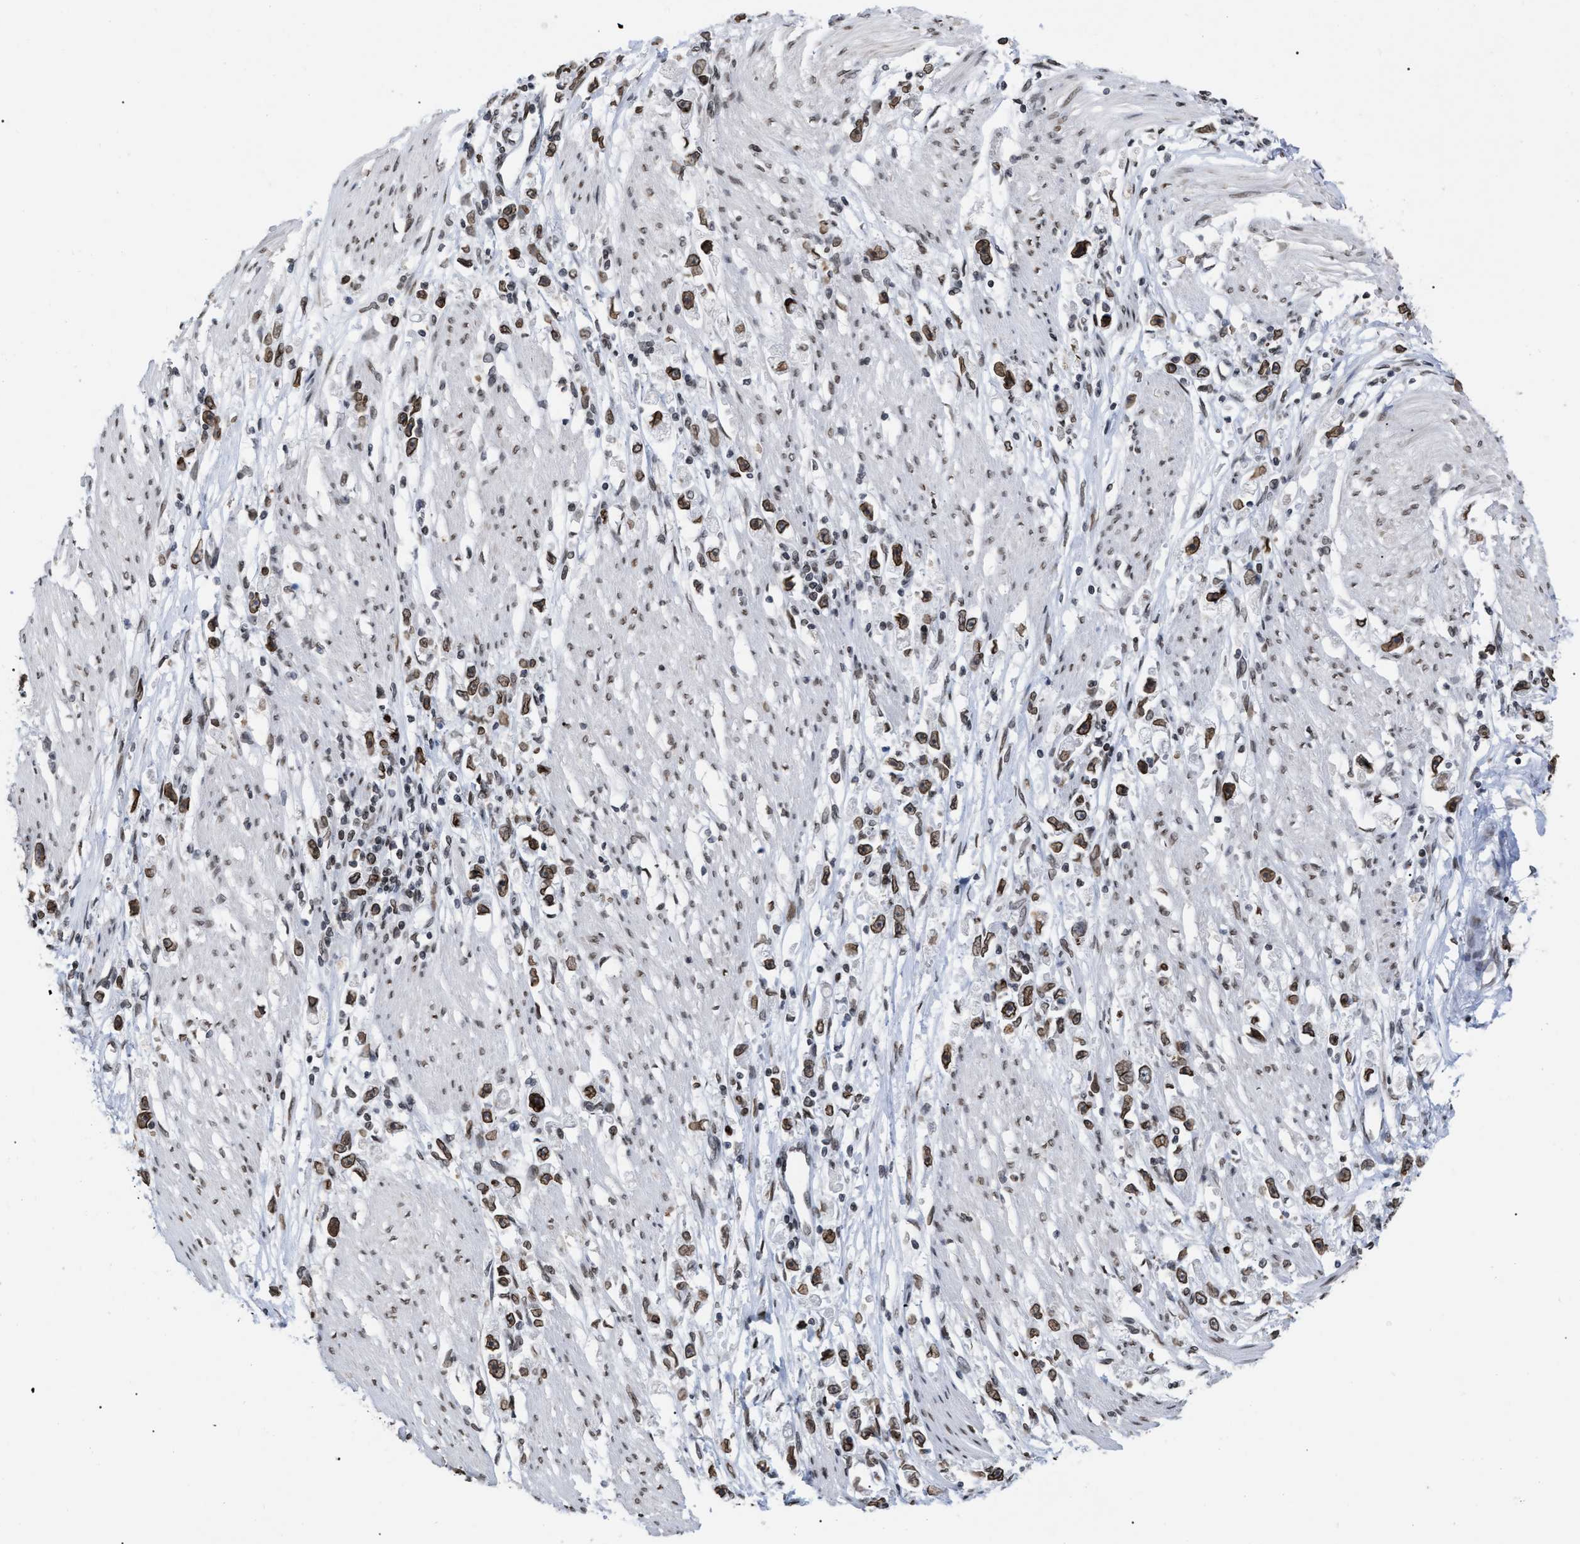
{"staining": {"intensity": "moderate", "quantity": ">75%", "location": "cytoplasmic/membranous,nuclear"}, "tissue": "stomach cancer", "cell_type": "Tumor cells", "image_type": "cancer", "snomed": [{"axis": "morphology", "description": "Adenocarcinoma, NOS"}, {"axis": "topography", "description": "Stomach"}], "caption": "Immunohistochemistry of stomach cancer (adenocarcinoma) shows medium levels of moderate cytoplasmic/membranous and nuclear staining in approximately >75% of tumor cells. The staining was performed using DAB, with brown indicating positive protein expression. Nuclei are stained blue with hematoxylin.", "gene": "TPR", "patient": {"sex": "female", "age": 59}}